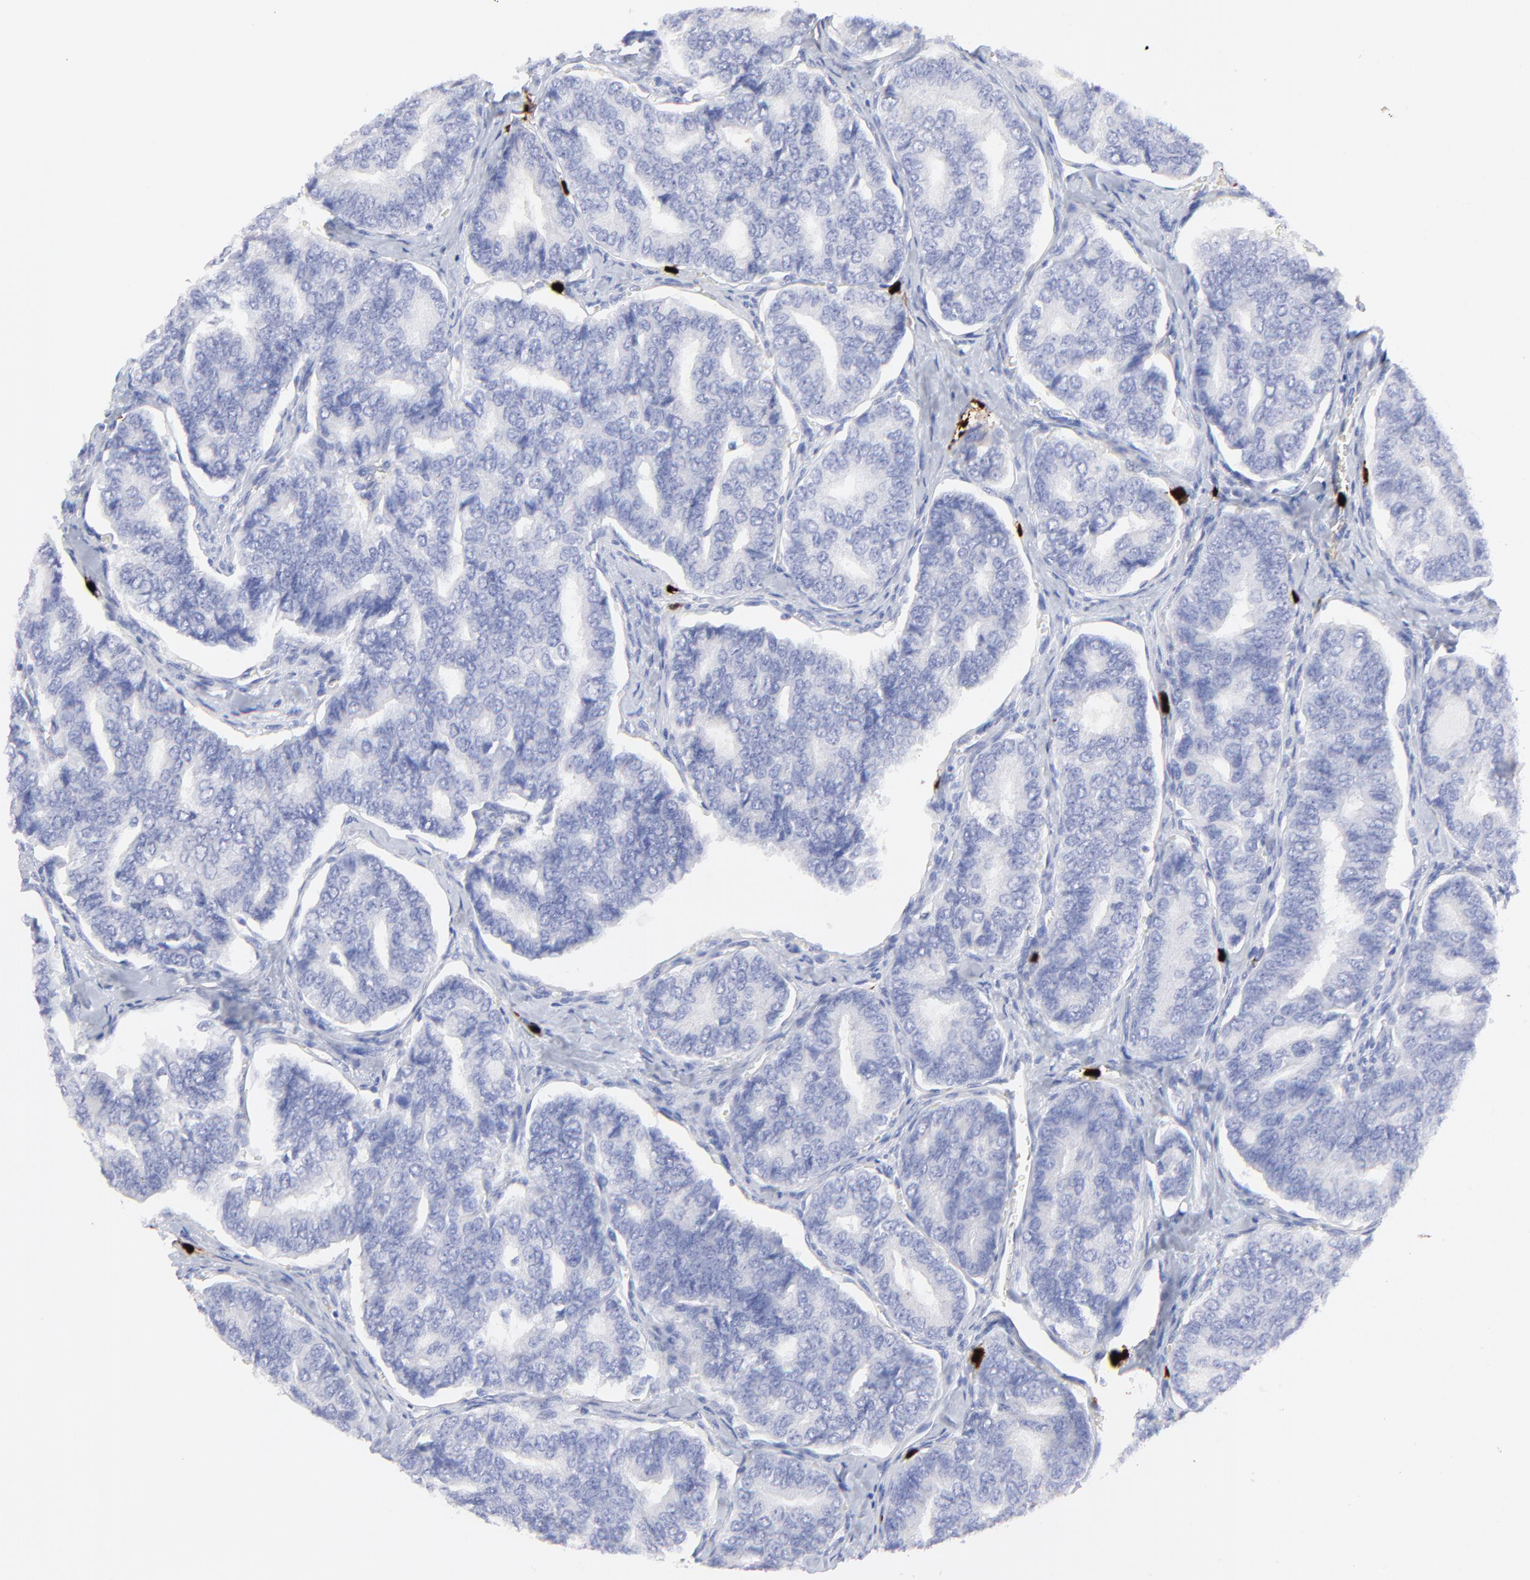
{"staining": {"intensity": "negative", "quantity": "none", "location": "none"}, "tissue": "thyroid cancer", "cell_type": "Tumor cells", "image_type": "cancer", "snomed": [{"axis": "morphology", "description": "Papillary adenocarcinoma, NOS"}, {"axis": "topography", "description": "Thyroid gland"}], "caption": "An immunohistochemistry (IHC) image of thyroid cancer is shown. There is no staining in tumor cells of thyroid cancer. (IHC, brightfield microscopy, high magnification).", "gene": "S100A12", "patient": {"sex": "female", "age": 35}}